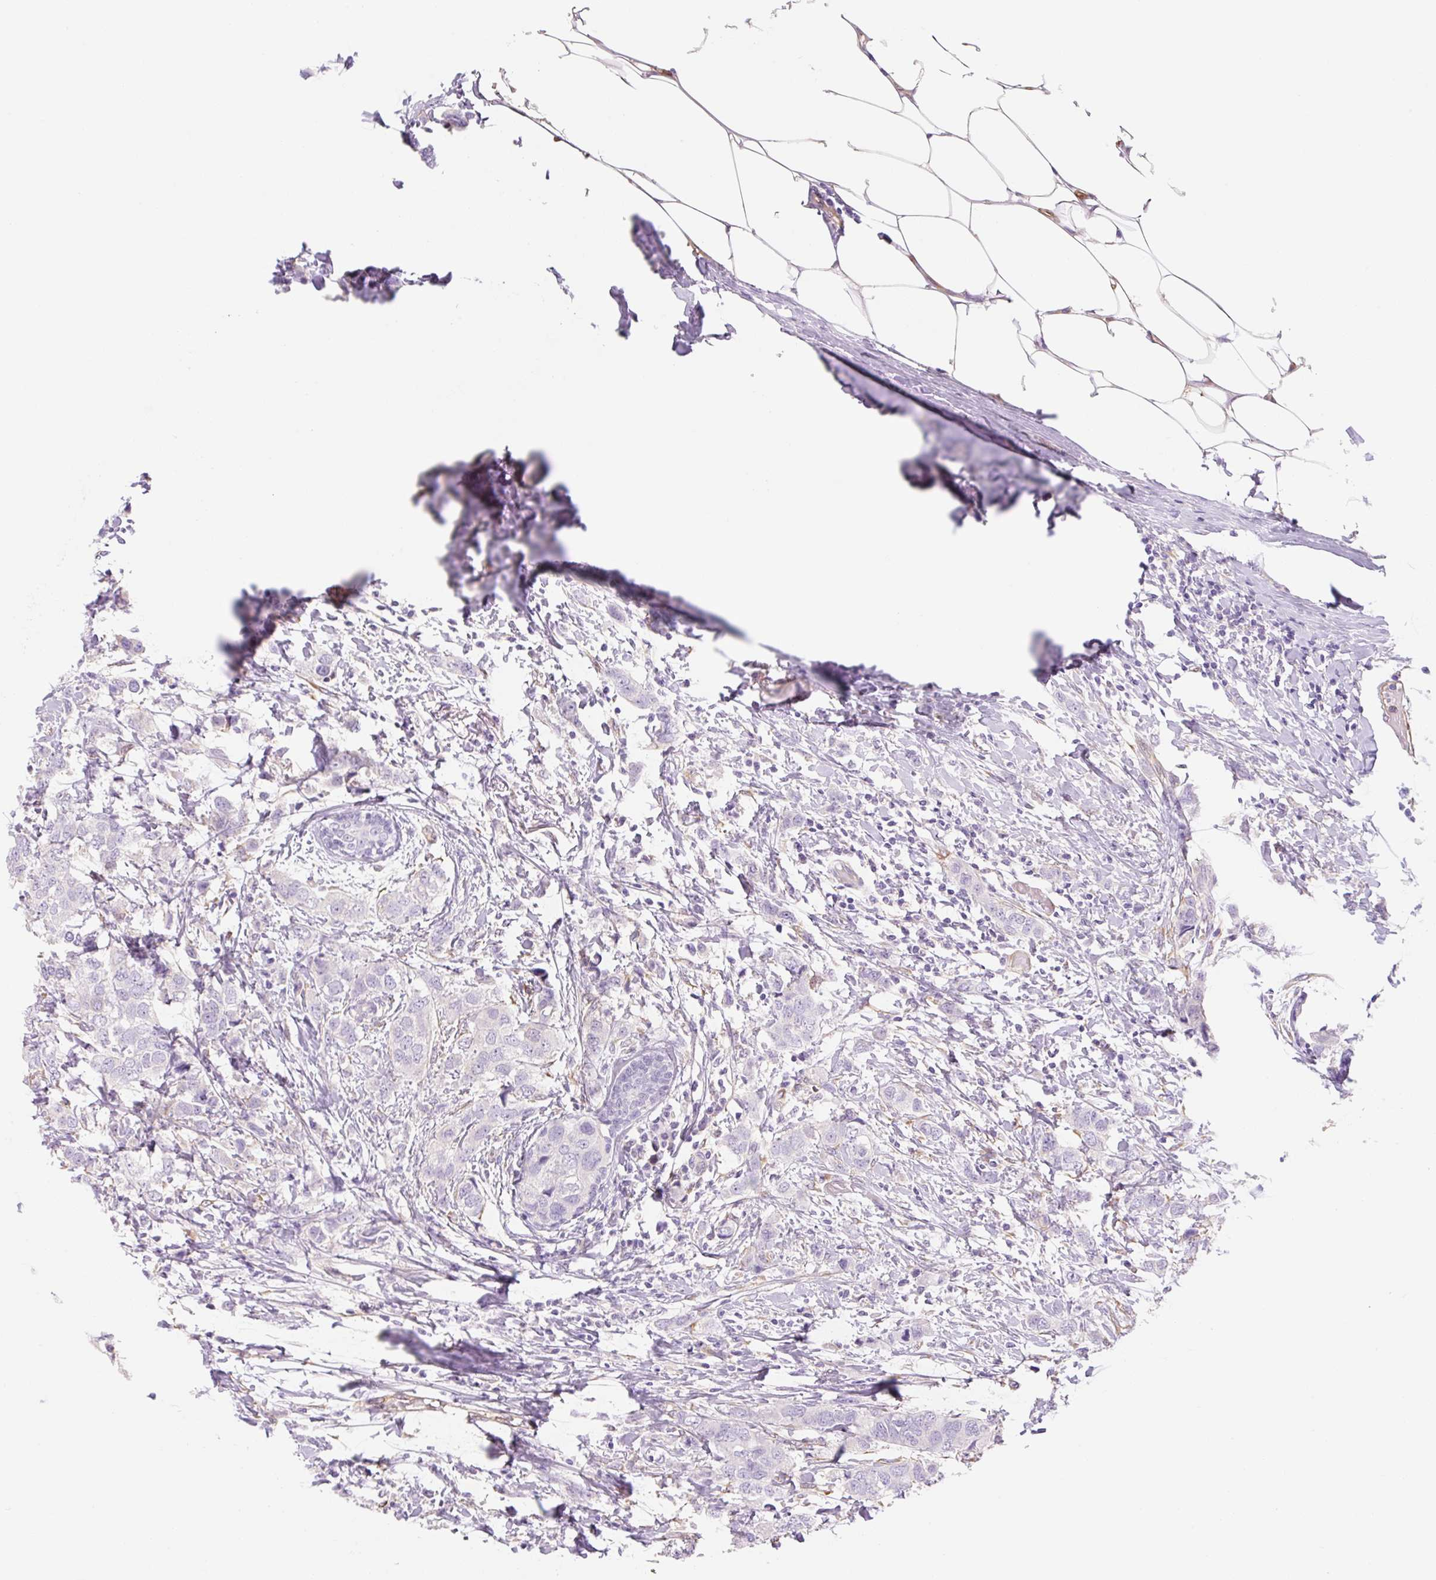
{"staining": {"intensity": "negative", "quantity": "none", "location": "none"}, "tissue": "breast cancer", "cell_type": "Tumor cells", "image_type": "cancer", "snomed": [{"axis": "morphology", "description": "Duct carcinoma"}, {"axis": "topography", "description": "Breast"}], "caption": "A histopathology image of human breast cancer is negative for staining in tumor cells. (DAB IHC with hematoxylin counter stain).", "gene": "FABP5", "patient": {"sex": "female", "age": 50}}